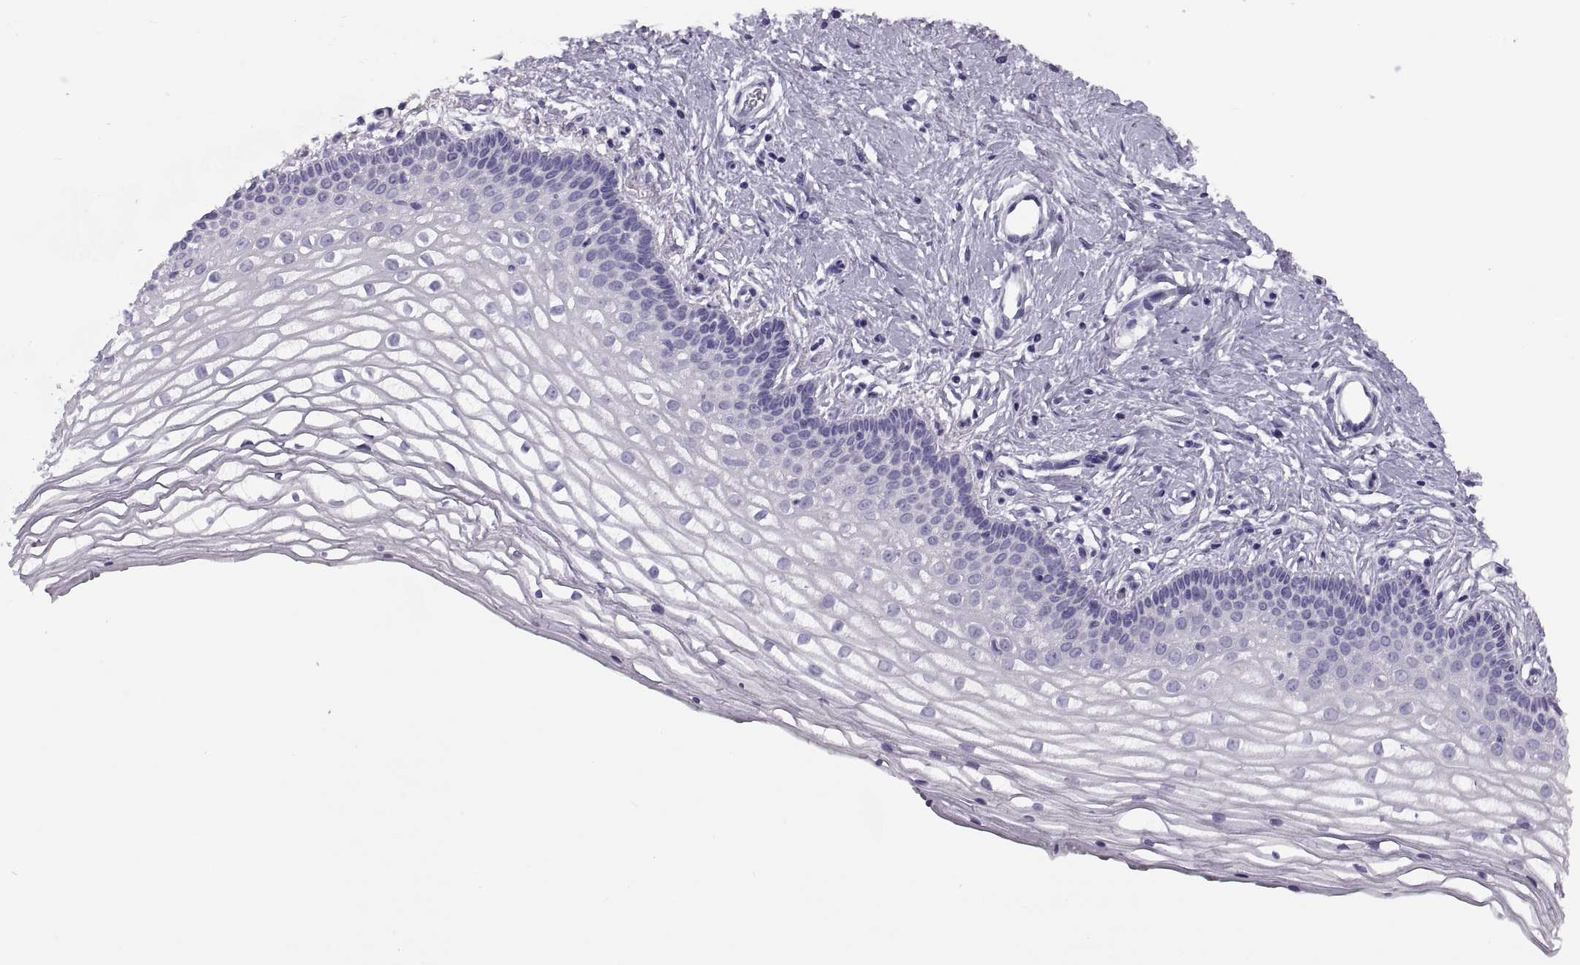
{"staining": {"intensity": "negative", "quantity": "none", "location": "none"}, "tissue": "vagina", "cell_type": "Squamous epithelial cells", "image_type": "normal", "snomed": [{"axis": "morphology", "description": "Normal tissue, NOS"}, {"axis": "topography", "description": "Vagina"}], "caption": "Immunohistochemistry histopathology image of normal vagina stained for a protein (brown), which demonstrates no expression in squamous epithelial cells. The staining is performed using DAB (3,3'-diaminobenzidine) brown chromogen with nuclei counter-stained in using hematoxylin.", "gene": "RLBP1", "patient": {"sex": "female", "age": 36}}